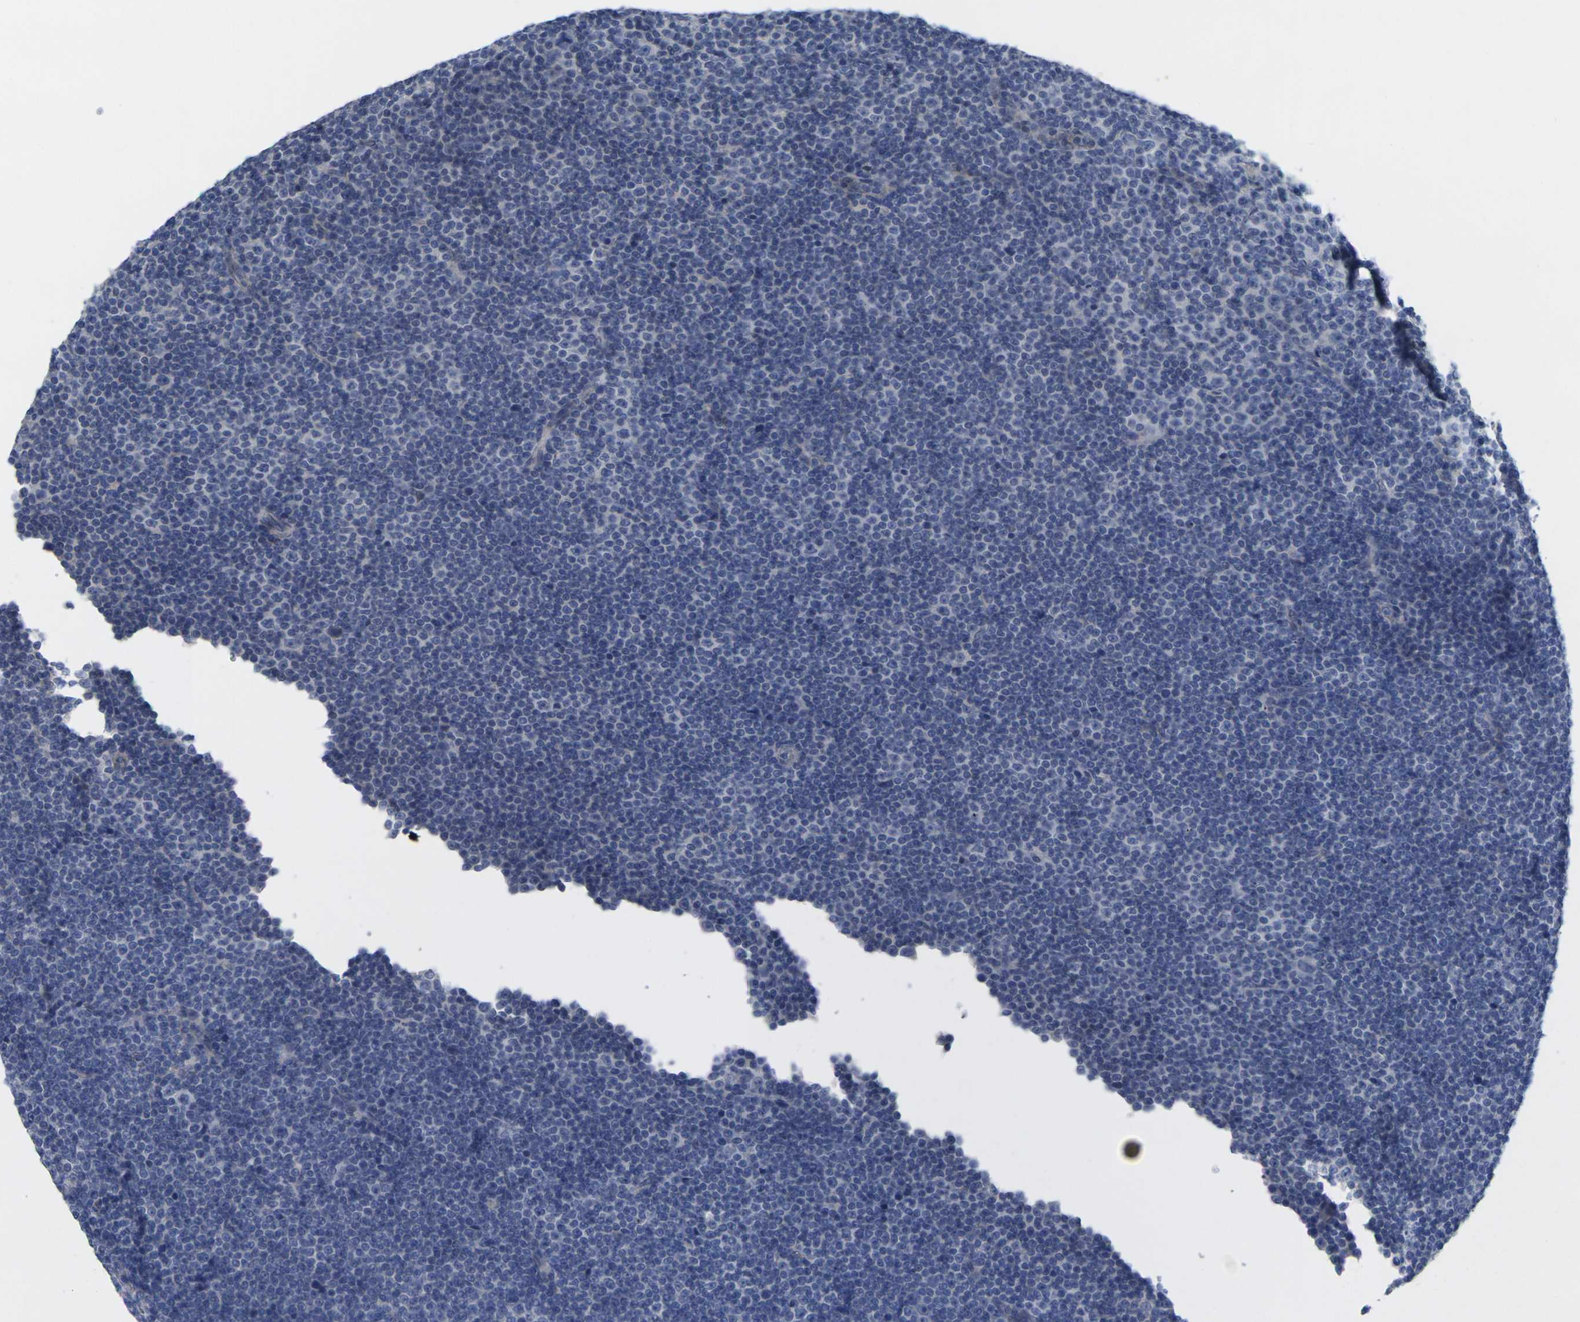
{"staining": {"intensity": "negative", "quantity": "none", "location": "none"}, "tissue": "lymphoma", "cell_type": "Tumor cells", "image_type": "cancer", "snomed": [{"axis": "morphology", "description": "Malignant lymphoma, non-Hodgkin's type, Low grade"}, {"axis": "topography", "description": "Lymph node"}], "caption": "High magnification brightfield microscopy of lymphoma stained with DAB (brown) and counterstained with hematoxylin (blue): tumor cells show no significant positivity.", "gene": "TNNI3", "patient": {"sex": "female", "age": 67}}